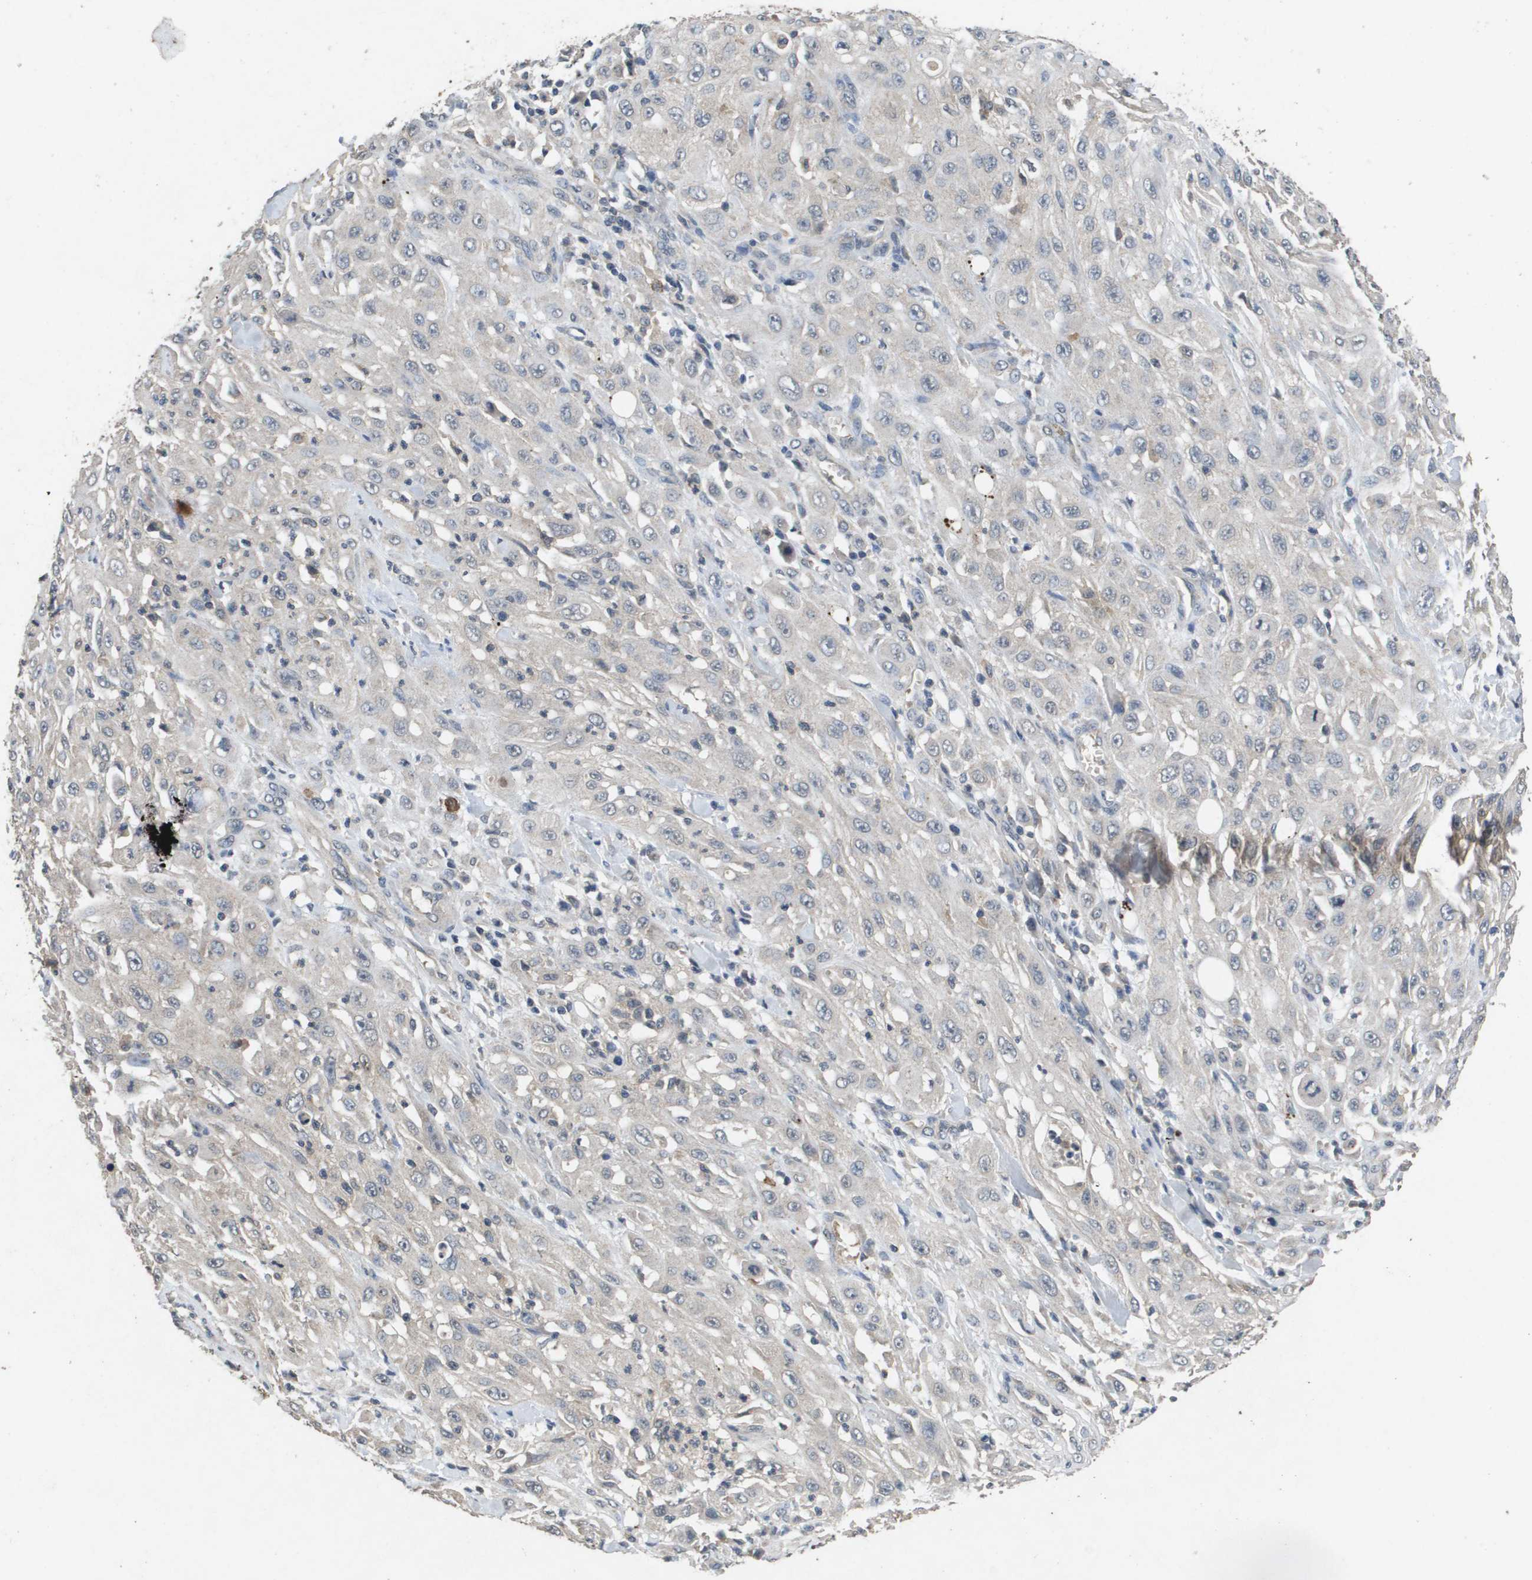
{"staining": {"intensity": "negative", "quantity": "none", "location": "none"}, "tissue": "skin cancer", "cell_type": "Tumor cells", "image_type": "cancer", "snomed": [{"axis": "morphology", "description": "Squamous cell carcinoma, NOS"}, {"axis": "morphology", "description": "Squamous cell carcinoma, metastatic, NOS"}, {"axis": "topography", "description": "Skin"}, {"axis": "topography", "description": "Lymph node"}], "caption": "Skin cancer stained for a protein using IHC demonstrates no staining tumor cells.", "gene": "PROC", "patient": {"sex": "male", "age": 75}}